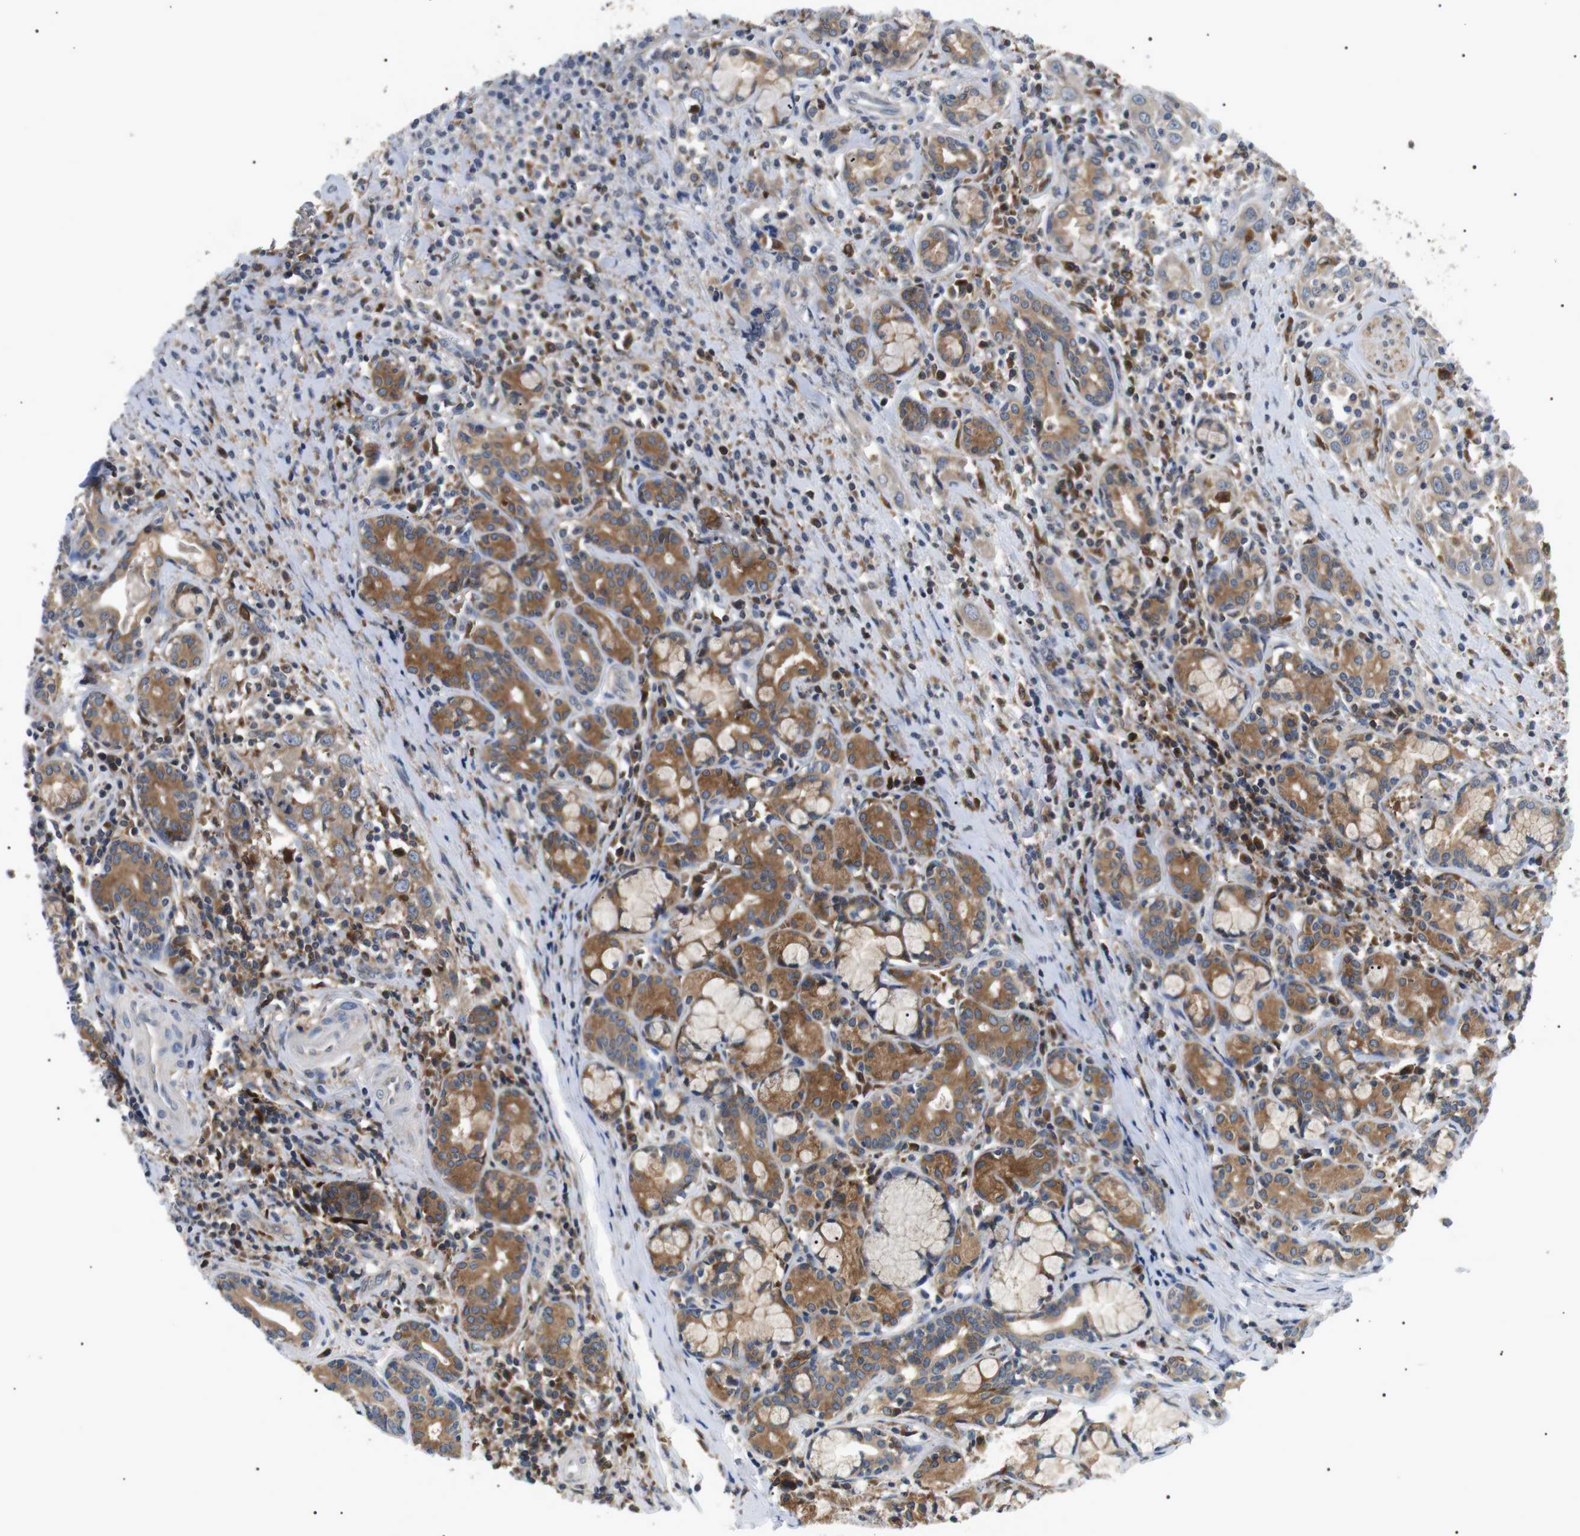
{"staining": {"intensity": "weak", "quantity": ">75%", "location": "cytoplasmic/membranous"}, "tissue": "head and neck cancer", "cell_type": "Tumor cells", "image_type": "cancer", "snomed": [{"axis": "morphology", "description": "Squamous cell carcinoma, NOS"}, {"axis": "topography", "description": "Oral tissue"}, {"axis": "topography", "description": "Head-Neck"}], "caption": "Human squamous cell carcinoma (head and neck) stained with a brown dye demonstrates weak cytoplasmic/membranous positive positivity in about >75% of tumor cells.", "gene": "RAB9A", "patient": {"sex": "female", "age": 50}}